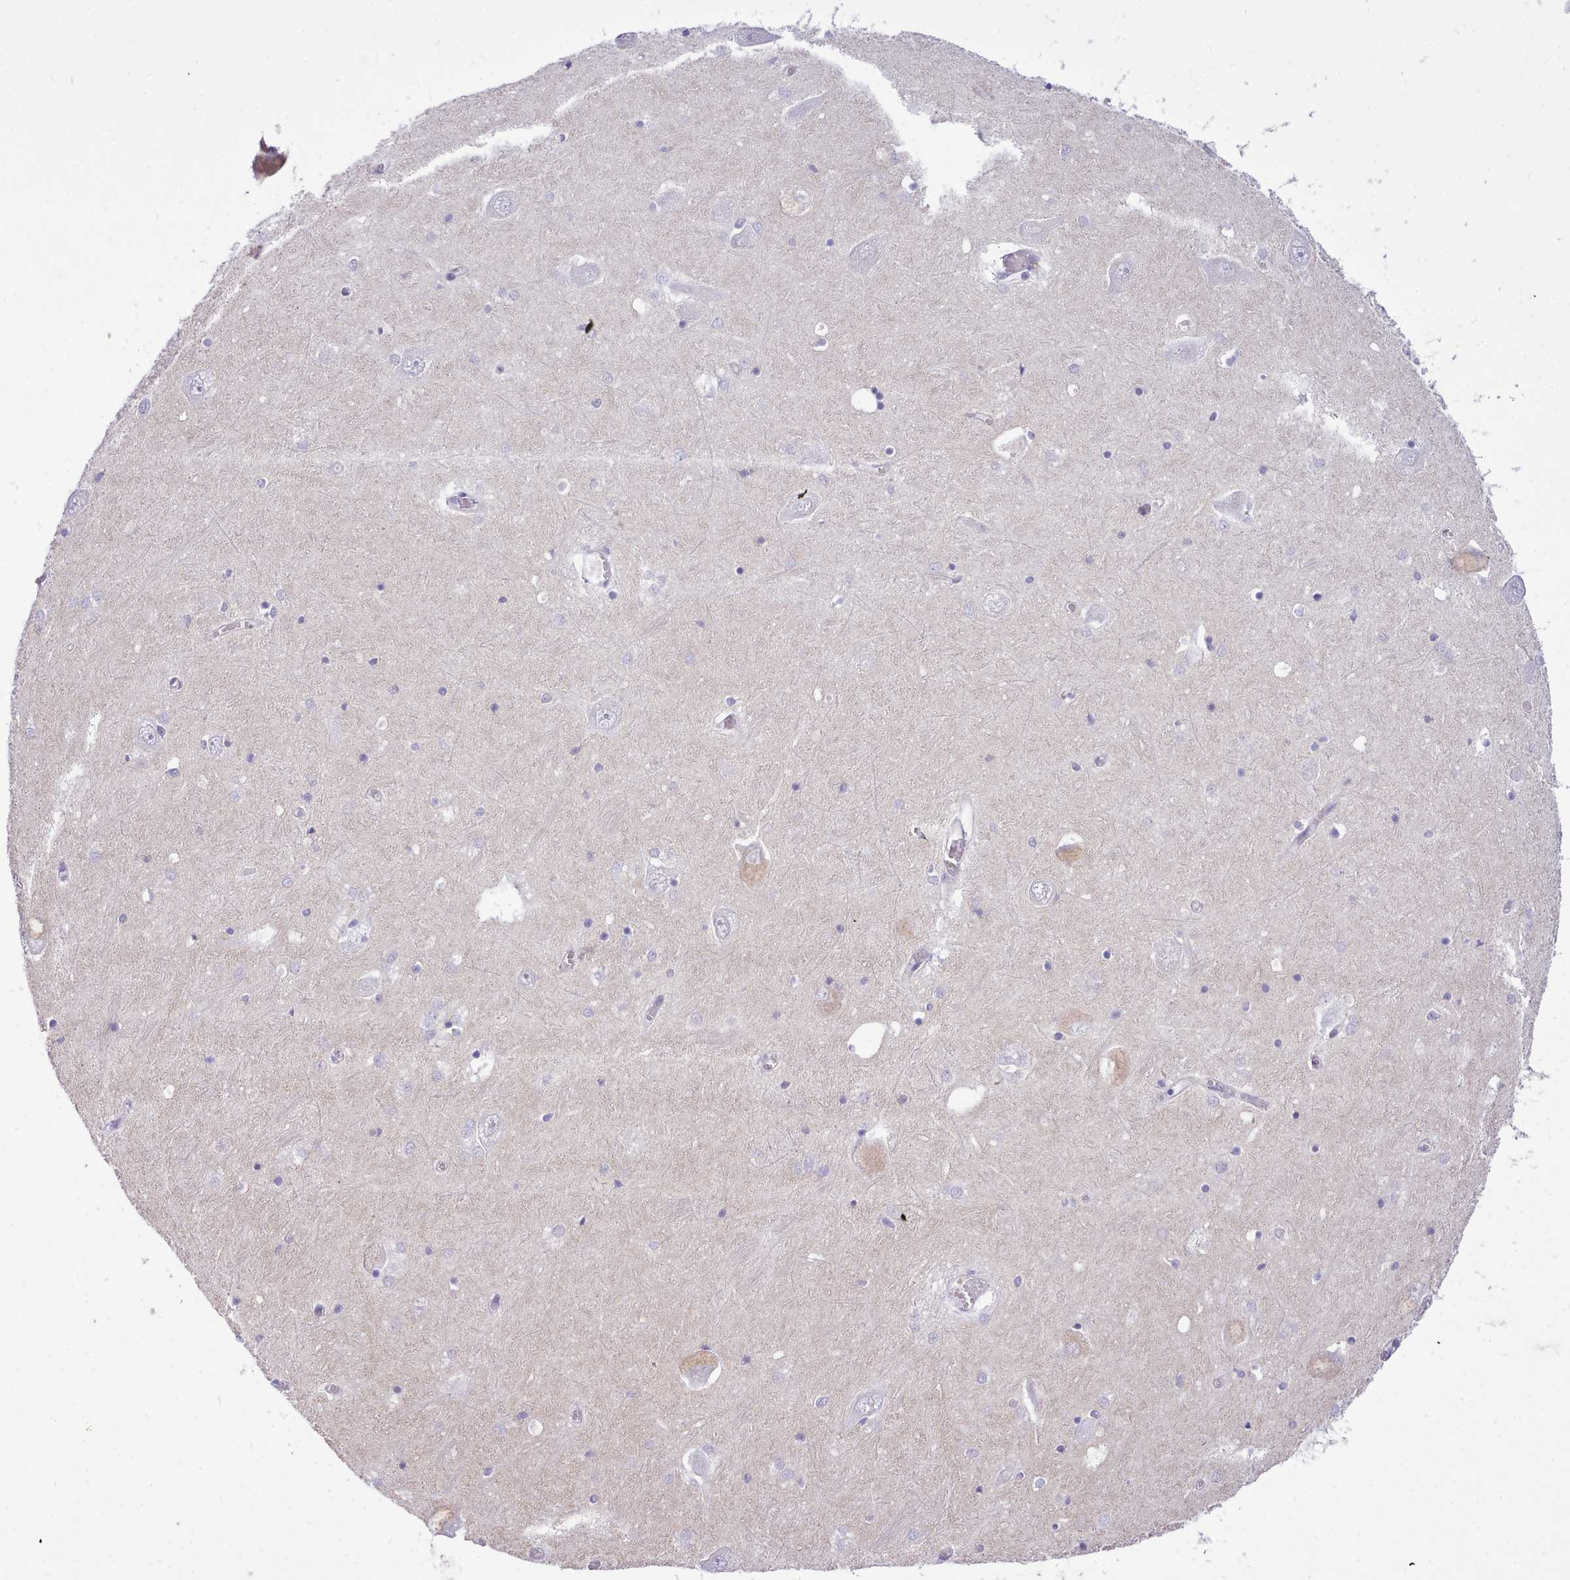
{"staining": {"intensity": "negative", "quantity": "none", "location": "none"}, "tissue": "hippocampus", "cell_type": "Glial cells", "image_type": "normal", "snomed": [{"axis": "morphology", "description": "Normal tissue, NOS"}, {"axis": "topography", "description": "Hippocampus"}], "caption": "DAB (3,3'-diaminobenzidine) immunohistochemical staining of benign hippocampus demonstrates no significant staining in glial cells.", "gene": "LRRC37A2", "patient": {"sex": "male", "age": 70}}